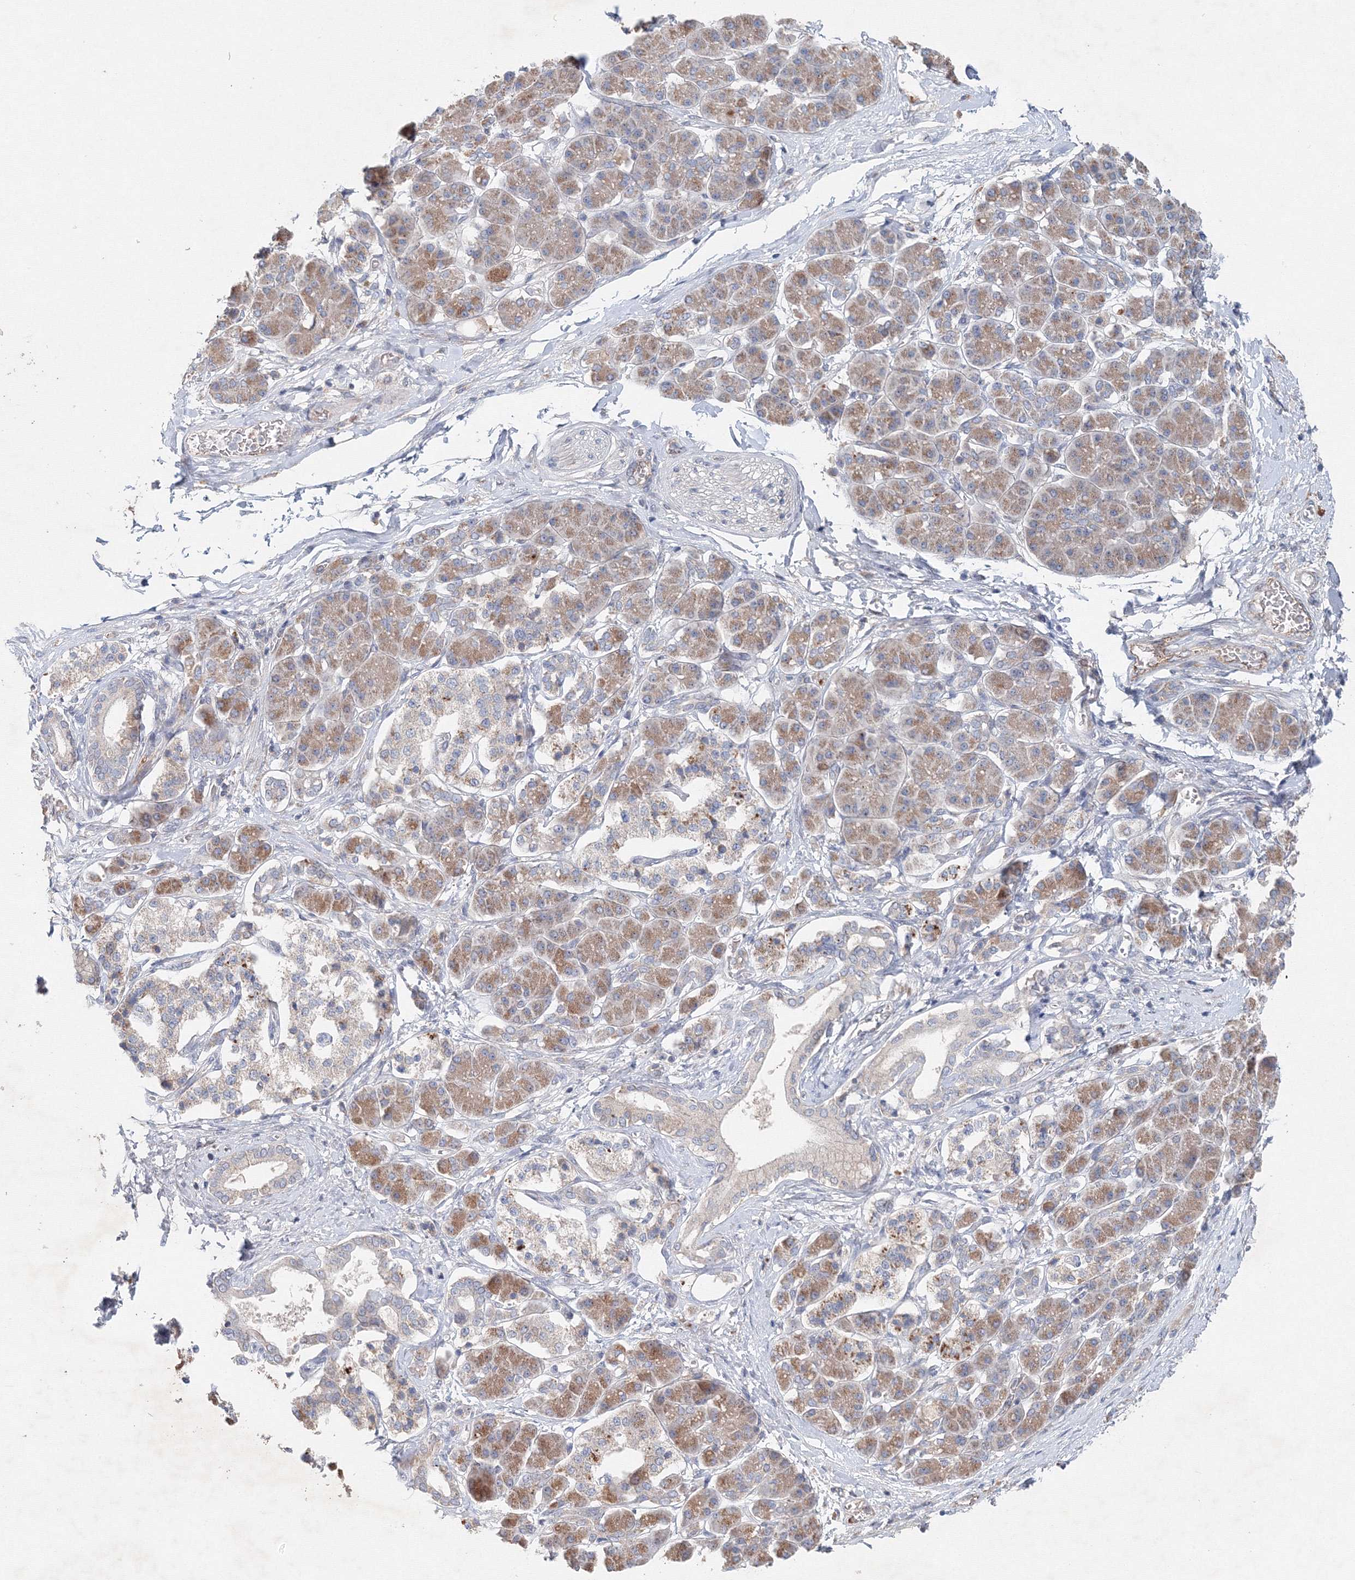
{"staining": {"intensity": "weak", "quantity": "<25%", "location": "cytoplasmic/membranous"}, "tissue": "pancreatic cancer", "cell_type": "Tumor cells", "image_type": "cancer", "snomed": [{"axis": "morphology", "description": "Adenocarcinoma, NOS"}, {"axis": "topography", "description": "Pancreas"}], "caption": "Pancreatic cancer stained for a protein using immunohistochemistry displays no staining tumor cells.", "gene": "WDR49", "patient": {"sex": "female", "age": 61}}